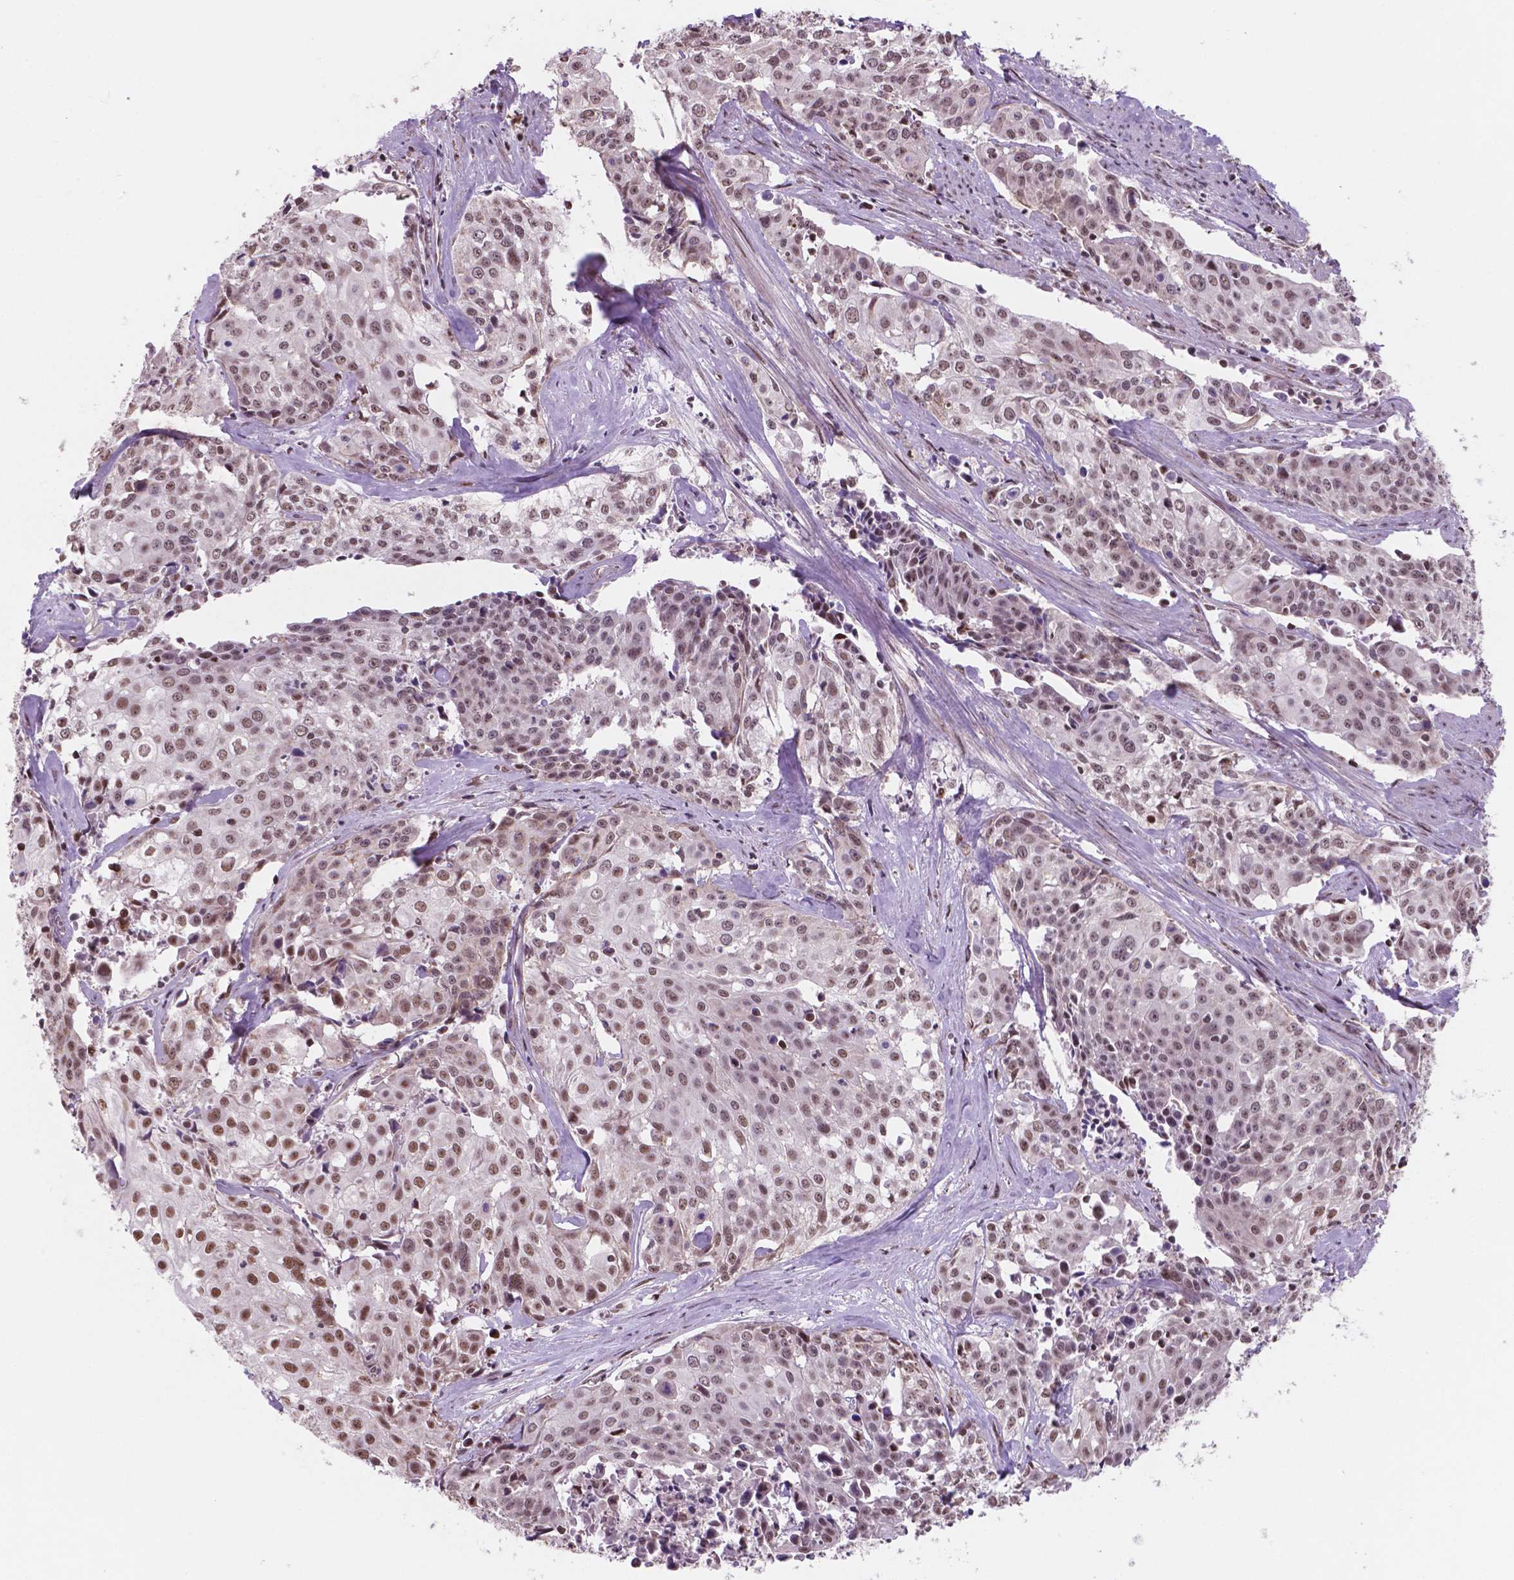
{"staining": {"intensity": "moderate", "quantity": ">75%", "location": "nuclear"}, "tissue": "cervical cancer", "cell_type": "Tumor cells", "image_type": "cancer", "snomed": [{"axis": "morphology", "description": "Squamous cell carcinoma, NOS"}, {"axis": "topography", "description": "Cervix"}], "caption": "The immunohistochemical stain shows moderate nuclear staining in tumor cells of cervical squamous cell carcinoma tissue. Nuclei are stained in blue.", "gene": "NDUFA10", "patient": {"sex": "female", "age": 39}}